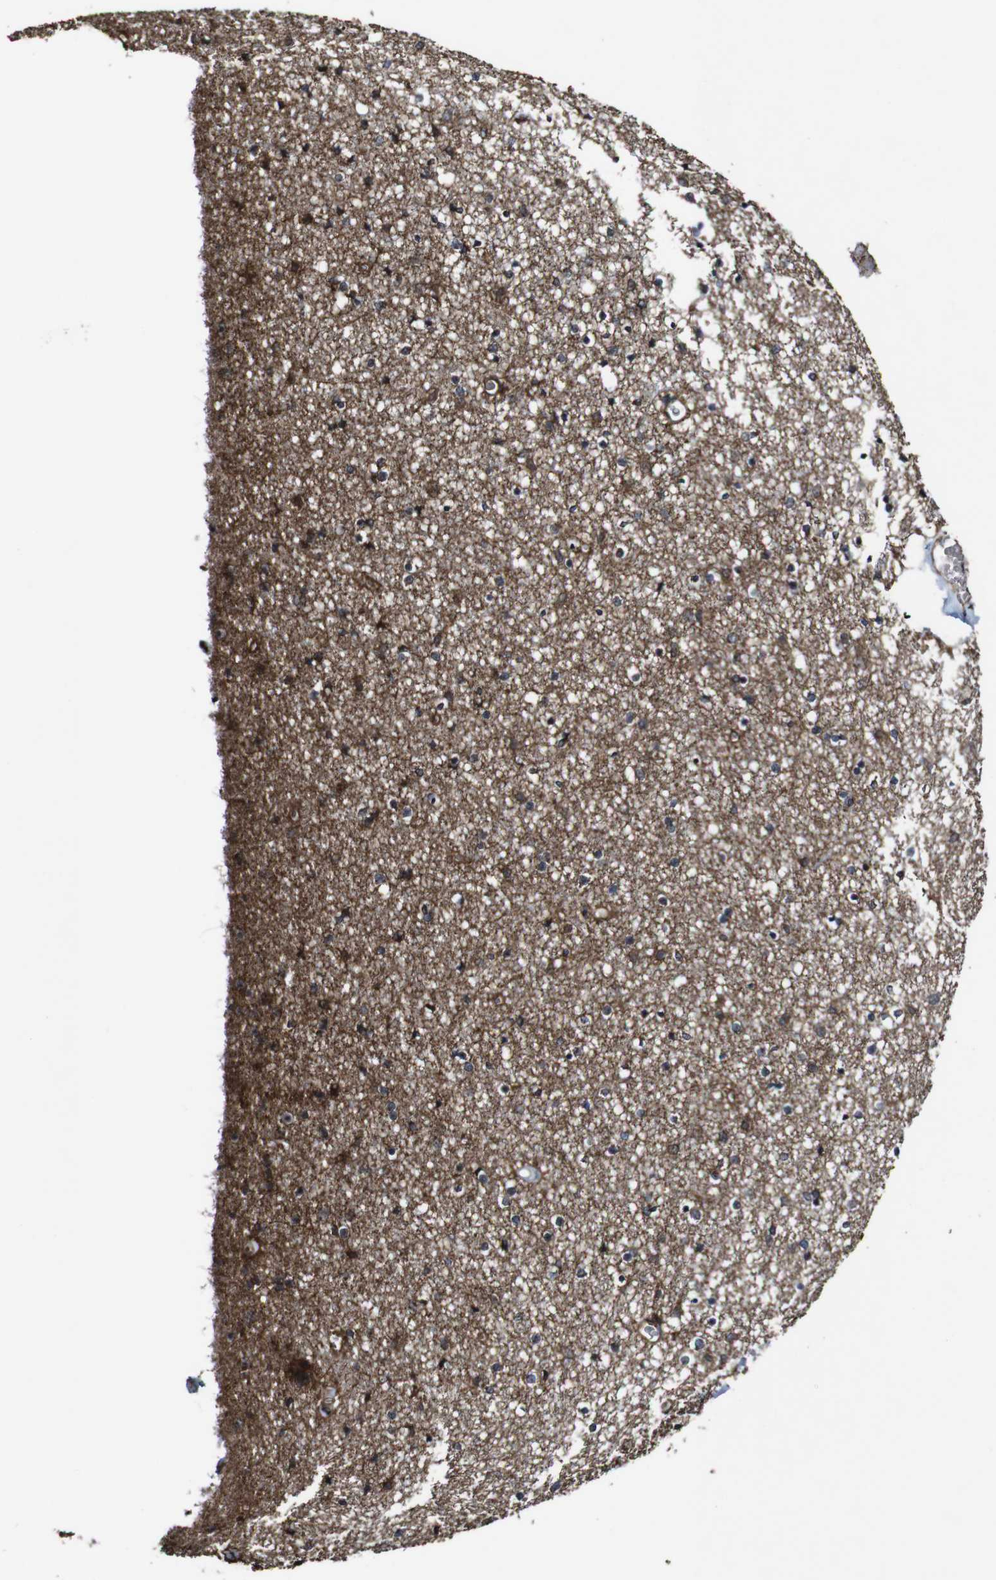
{"staining": {"intensity": "strong", "quantity": "<25%", "location": "cytoplasmic/membranous"}, "tissue": "caudate", "cell_type": "Glial cells", "image_type": "normal", "snomed": [{"axis": "morphology", "description": "Normal tissue, NOS"}, {"axis": "topography", "description": "Lateral ventricle wall"}], "caption": "IHC (DAB (3,3'-diaminobenzidine)) staining of benign human caudate exhibits strong cytoplasmic/membranous protein expression in approximately <25% of glial cells.", "gene": "BTN3A3", "patient": {"sex": "female", "age": 54}}